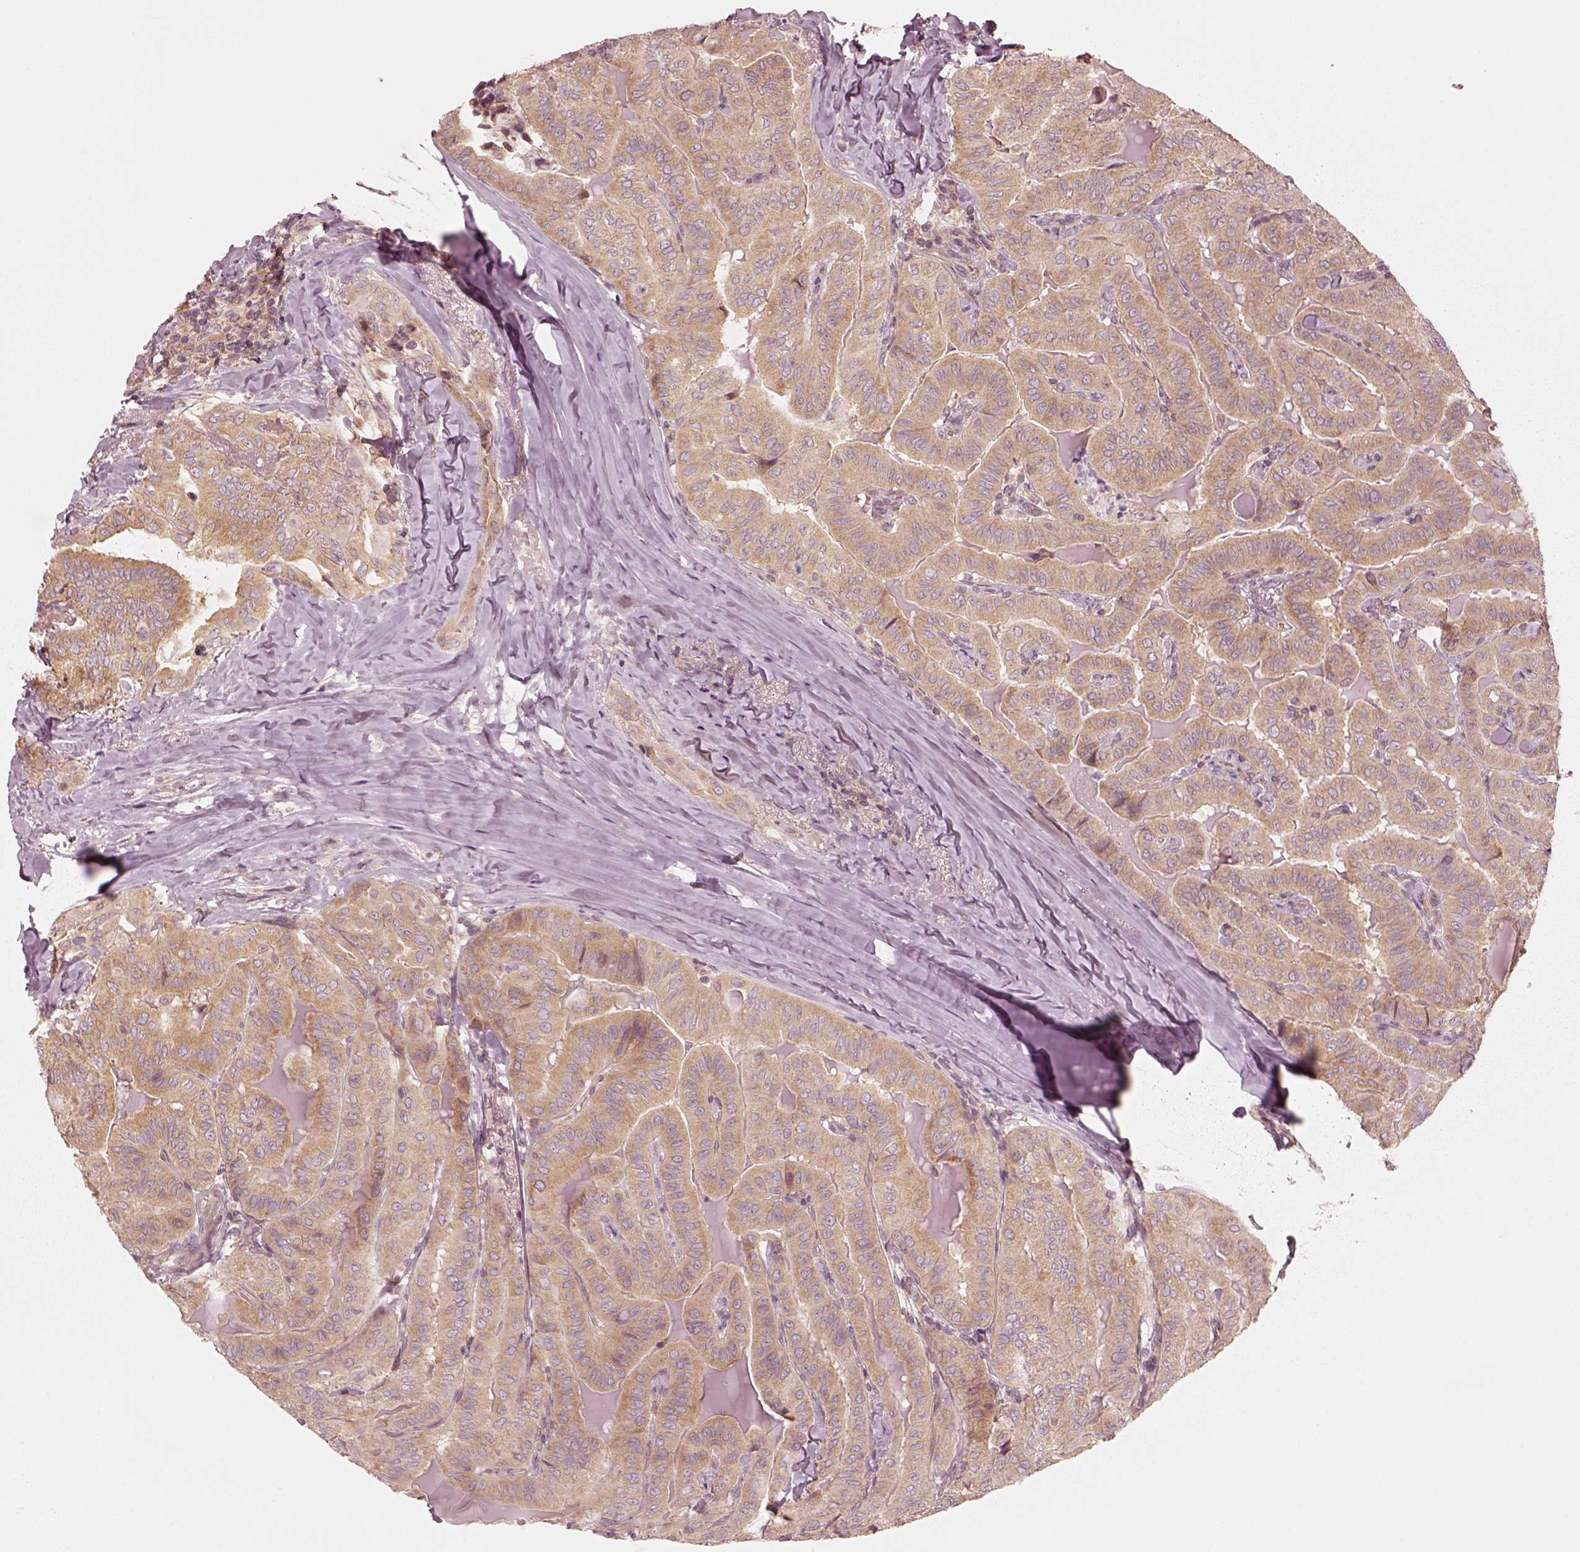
{"staining": {"intensity": "moderate", "quantity": ">75%", "location": "cytoplasmic/membranous"}, "tissue": "thyroid cancer", "cell_type": "Tumor cells", "image_type": "cancer", "snomed": [{"axis": "morphology", "description": "Papillary adenocarcinoma, NOS"}, {"axis": "topography", "description": "Thyroid gland"}], "caption": "Immunohistochemistry micrograph of papillary adenocarcinoma (thyroid) stained for a protein (brown), which reveals medium levels of moderate cytoplasmic/membranous staining in approximately >75% of tumor cells.", "gene": "CNOT2", "patient": {"sex": "female", "age": 68}}